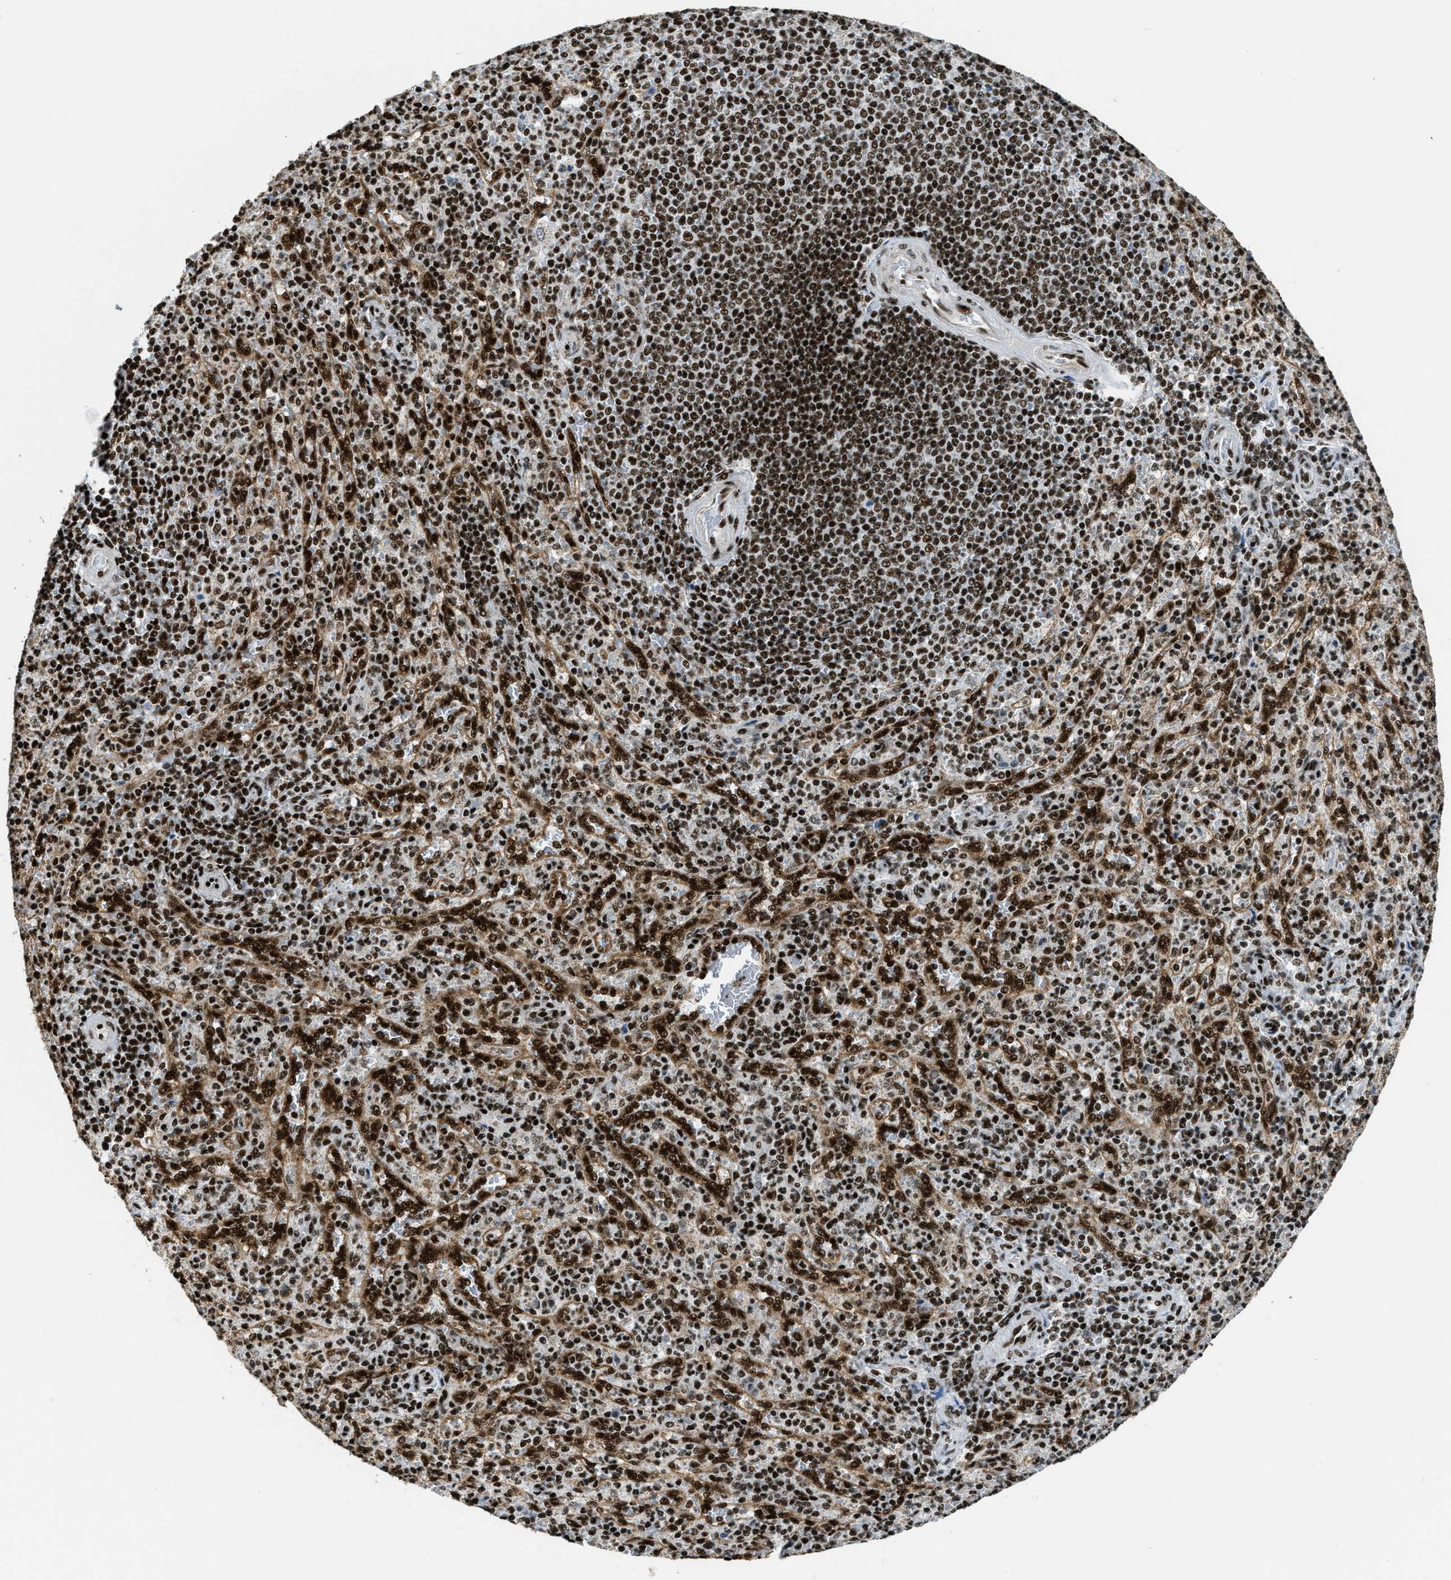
{"staining": {"intensity": "strong", "quantity": ">75%", "location": "nuclear"}, "tissue": "spleen", "cell_type": "Cells in red pulp", "image_type": "normal", "snomed": [{"axis": "morphology", "description": "Normal tissue, NOS"}, {"axis": "topography", "description": "Spleen"}], "caption": "The histopathology image displays immunohistochemical staining of normal spleen. There is strong nuclear expression is present in approximately >75% of cells in red pulp. (Stains: DAB (3,3'-diaminobenzidine) in brown, nuclei in blue, Microscopy: brightfield microscopy at high magnification).", "gene": "GABPB1", "patient": {"sex": "male", "age": 36}}